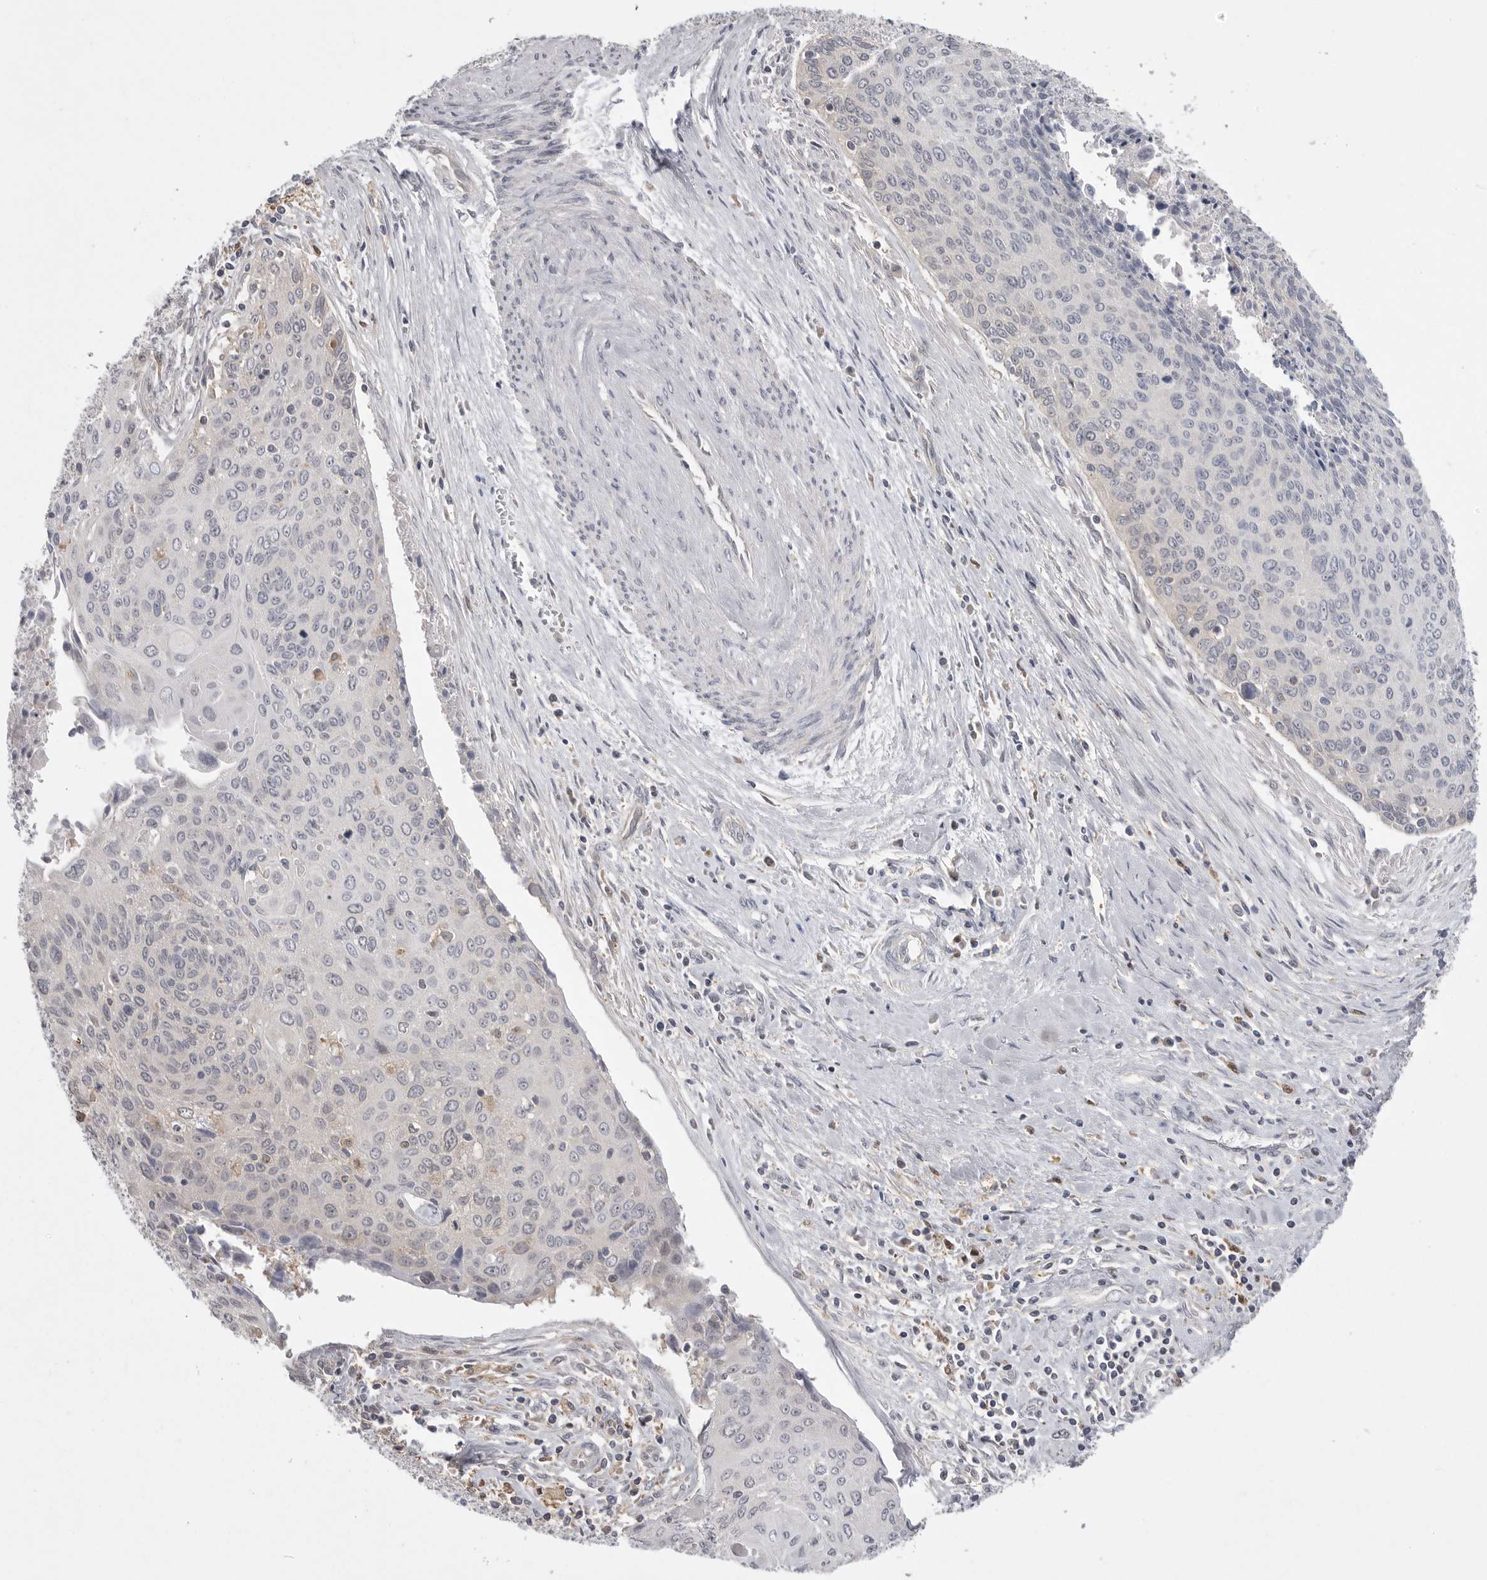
{"staining": {"intensity": "negative", "quantity": "none", "location": "none"}, "tissue": "cervical cancer", "cell_type": "Tumor cells", "image_type": "cancer", "snomed": [{"axis": "morphology", "description": "Squamous cell carcinoma, NOS"}, {"axis": "topography", "description": "Cervix"}], "caption": "IHC of cervical cancer reveals no expression in tumor cells. Brightfield microscopy of immunohistochemistry (IHC) stained with DAB (3,3'-diaminobenzidine) (brown) and hematoxylin (blue), captured at high magnification.", "gene": "KYAT3", "patient": {"sex": "female", "age": 55}}